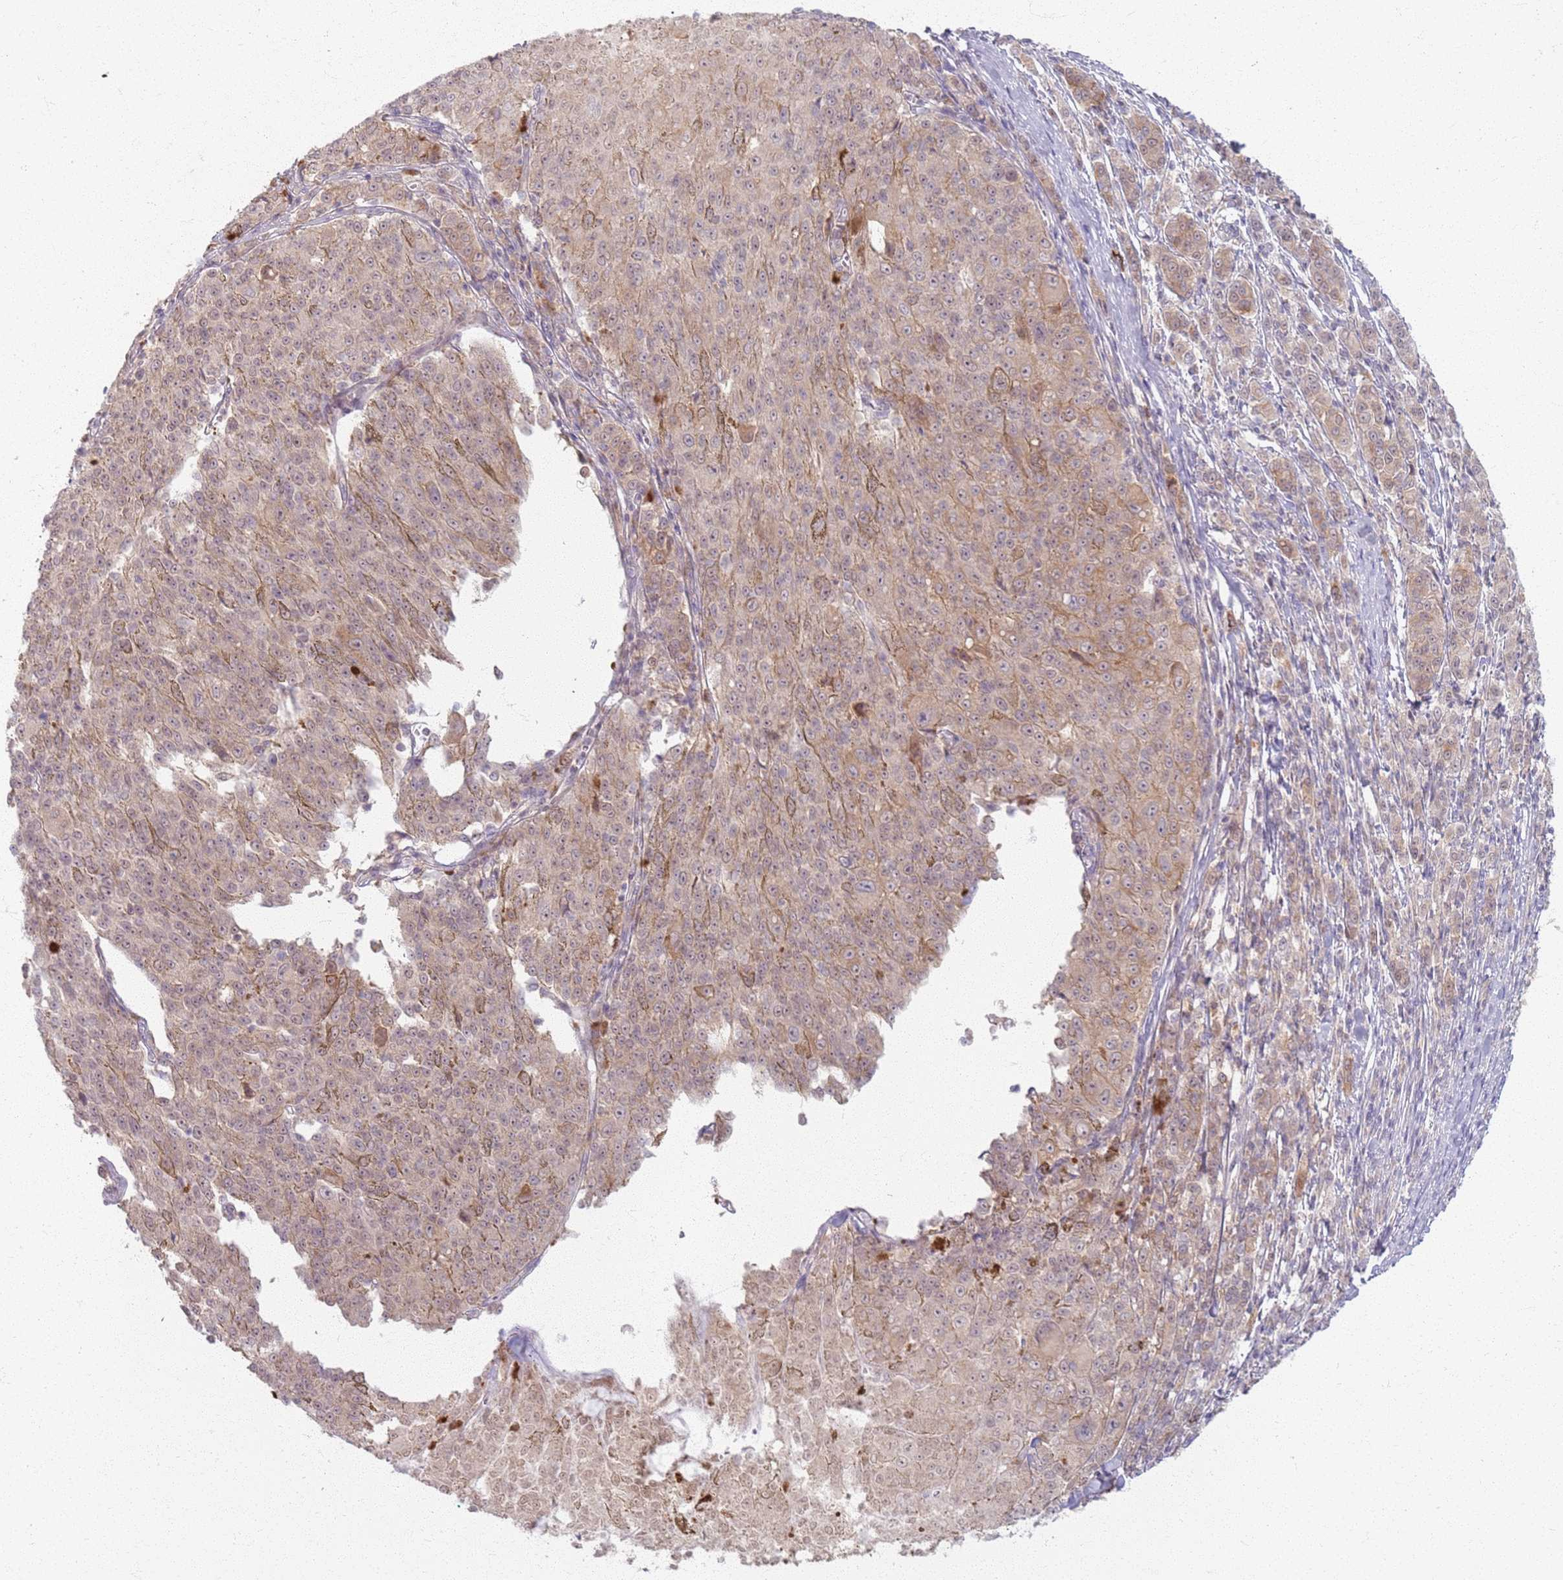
{"staining": {"intensity": "weak", "quantity": "<25%", "location": "cytoplasmic/membranous"}, "tissue": "melanoma", "cell_type": "Tumor cells", "image_type": "cancer", "snomed": [{"axis": "morphology", "description": "Malignant melanoma, NOS"}, {"axis": "topography", "description": "Skin"}], "caption": "Immunohistochemical staining of malignant melanoma displays no significant positivity in tumor cells.", "gene": "ZDHHC2", "patient": {"sex": "female", "age": 52}}